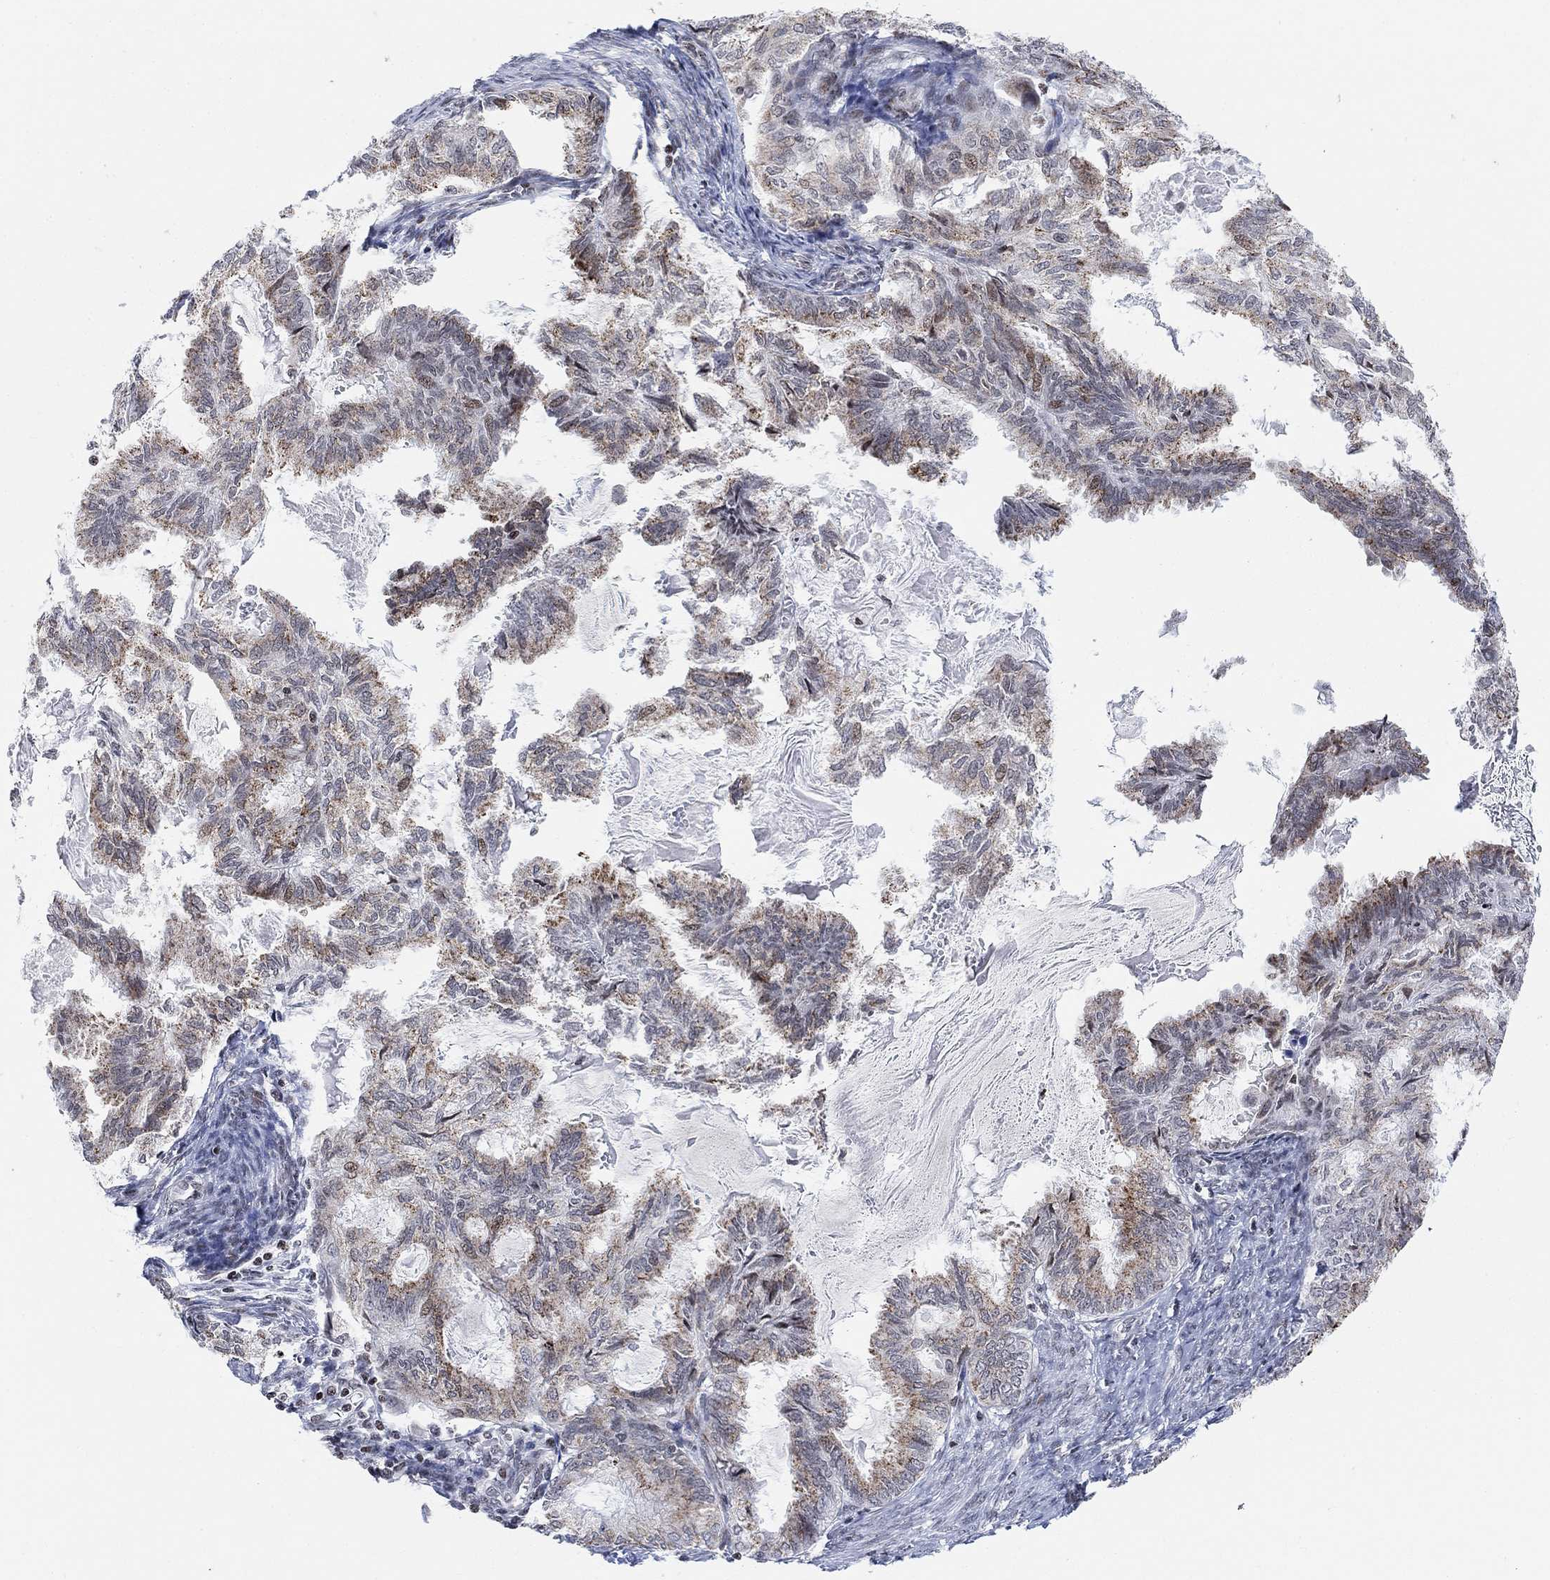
{"staining": {"intensity": "moderate", "quantity": "25%-75%", "location": "cytoplasmic/membranous"}, "tissue": "endometrial cancer", "cell_type": "Tumor cells", "image_type": "cancer", "snomed": [{"axis": "morphology", "description": "Adenocarcinoma, NOS"}, {"axis": "topography", "description": "Endometrium"}], "caption": "Endometrial cancer (adenocarcinoma) stained with a brown dye demonstrates moderate cytoplasmic/membranous positive staining in approximately 25%-75% of tumor cells.", "gene": "ABHD14A", "patient": {"sex": "female", "age": 86}}